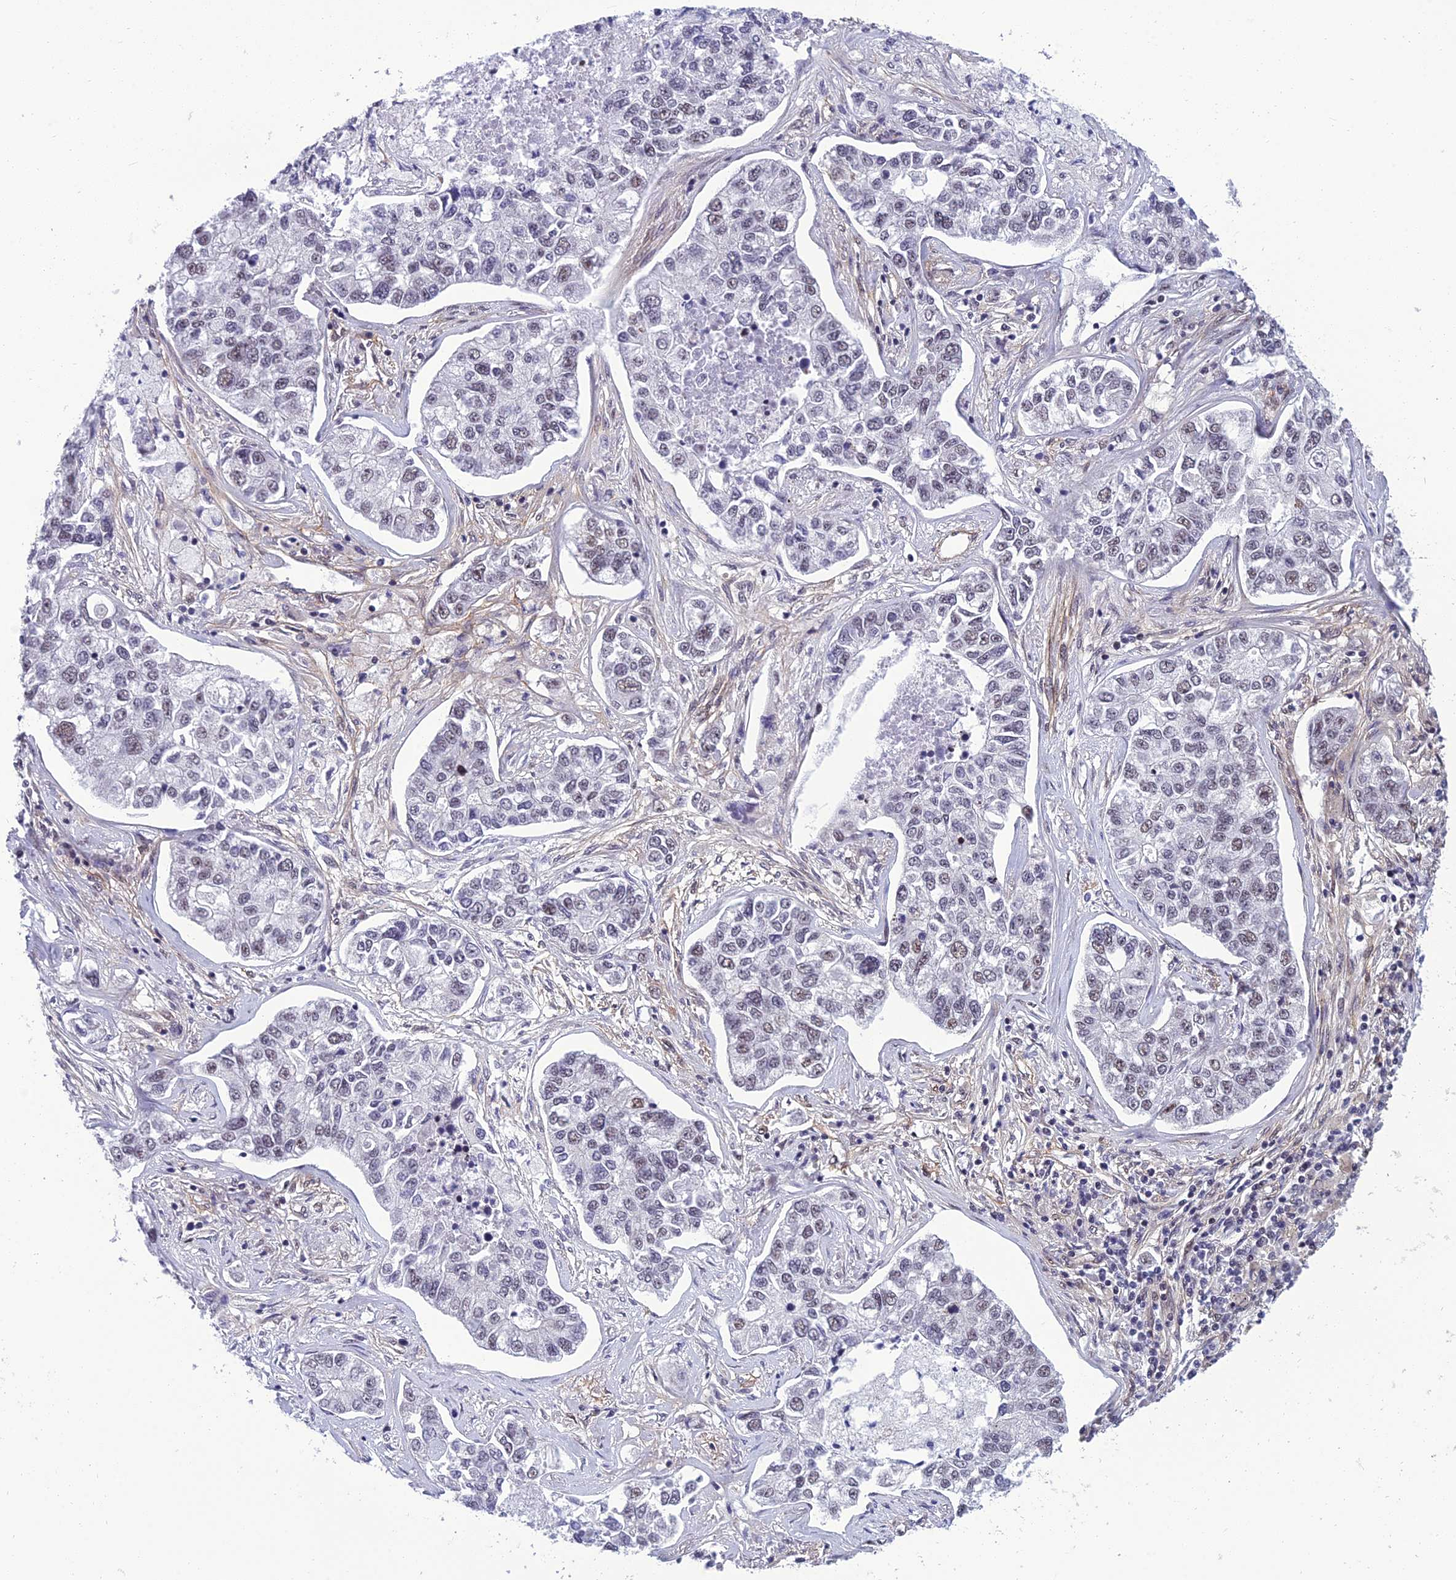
{"staining": {"intensity": "weak", "quantity": "<25%", "location": "nuclear"}, "tissue": "lung cancer", "cell_type": "Tumor cells", "image_type": "cancer", "snomed": [{"axis": "morphology", "description": "Adenocarcinoma, NOS"}, {"axis": "topography", "description": "Lung"}], "caption": "A micrograph of human lung cancer is negative for staining in tumor cells.", "gene": "RSRC1", "patient": {"sex": "male", "age": 49}}